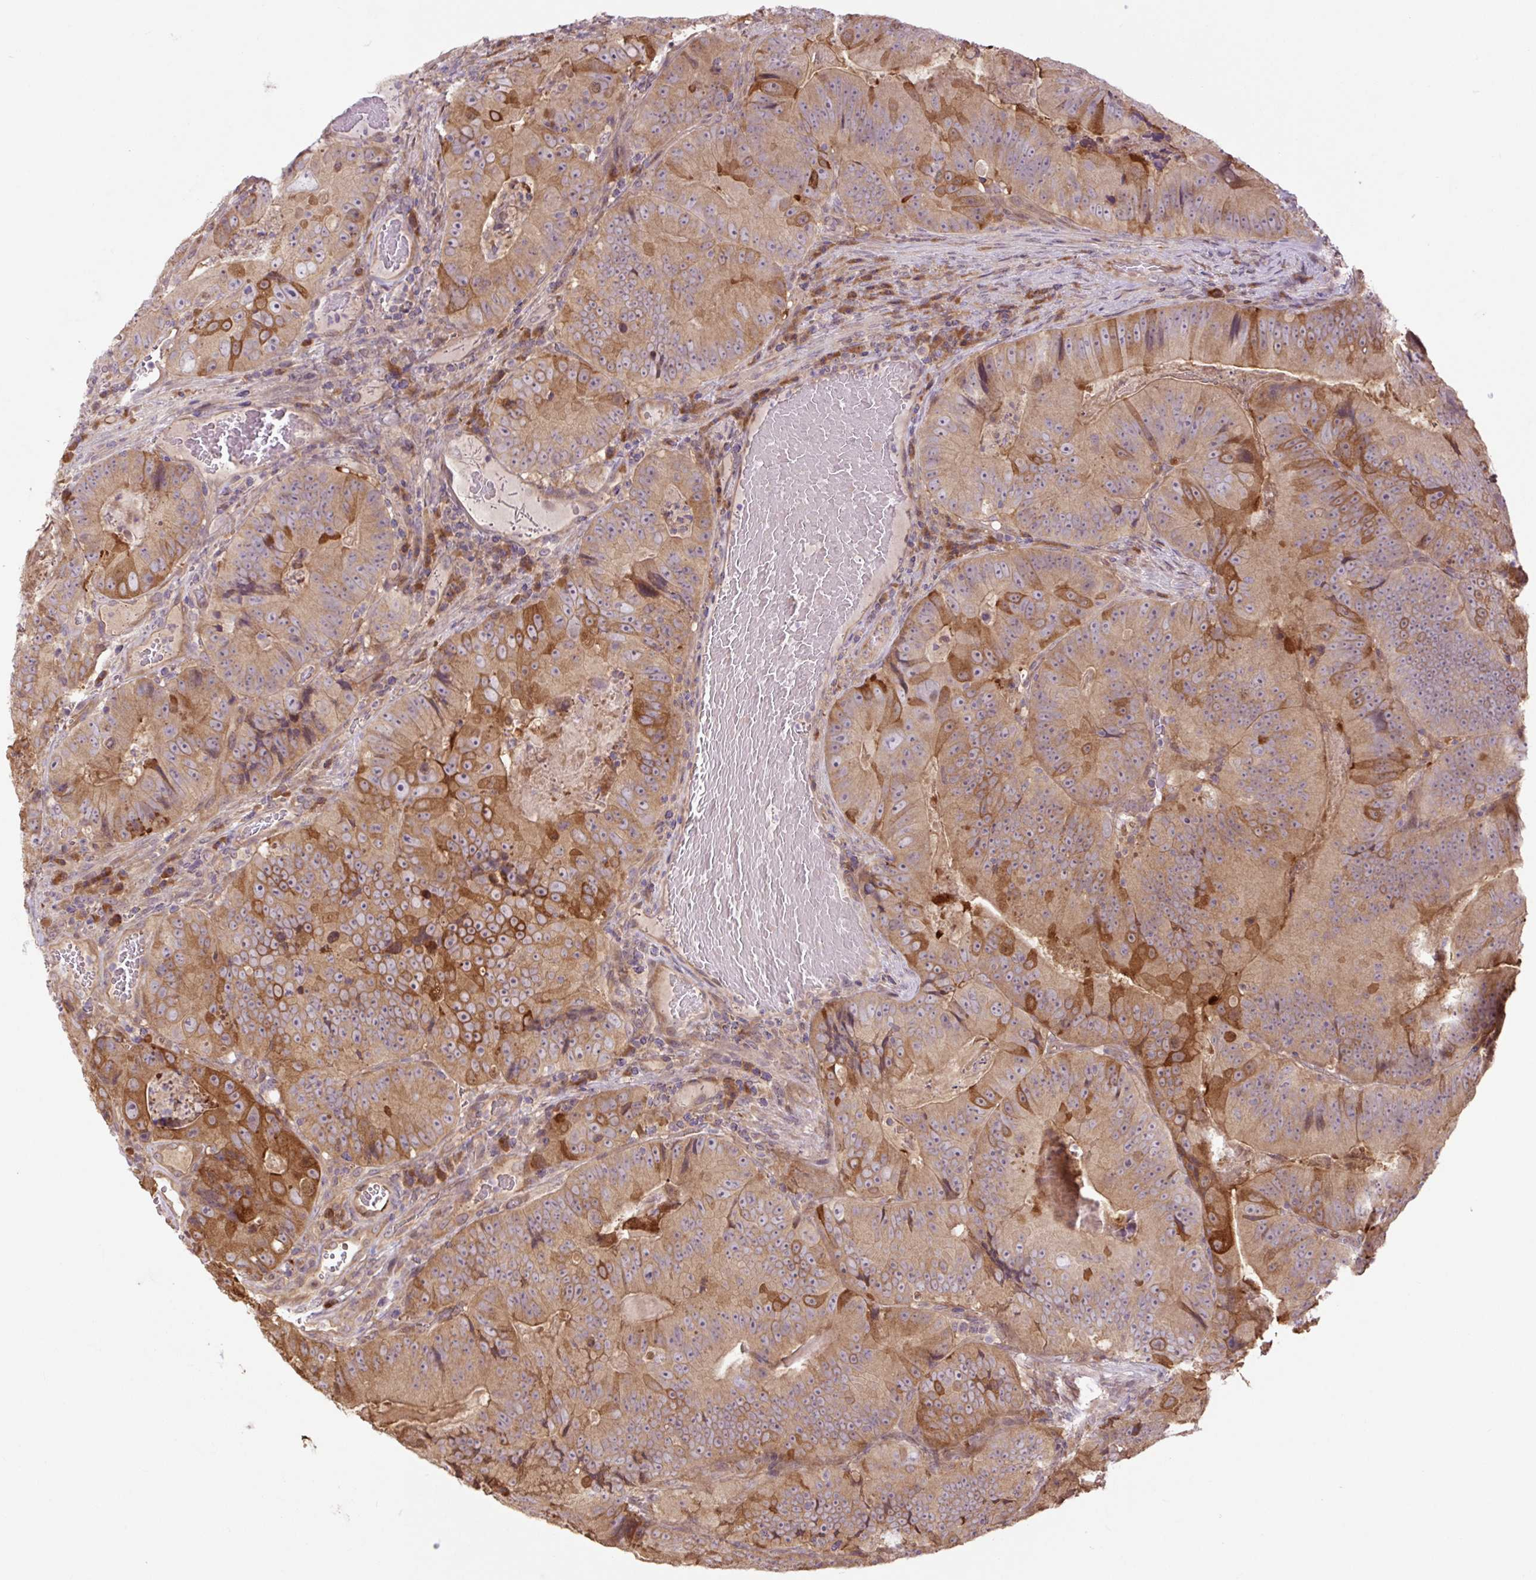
{"staining": {"intensity": "moderate", "quantity": ">75%", "location": "cytoplasmic/membranous"}, "tissue": "colorectal cancer", "cell_type": "Tumor cells", "image_type": "cancer", "snomed": [{"axis": "morphology", "description": "Adenocarcinoma, NOS"}, {"axis": "topography", "description": "Colon"}], "caption": "Adenocarcinoma (colorectal) stained with a brown dye demonstrates moderate cytoplasmic/membranous positive expression in about >75% of tumor cells.", "gene": "TPT1", "patient": {"sex": "female", "age": 86}}